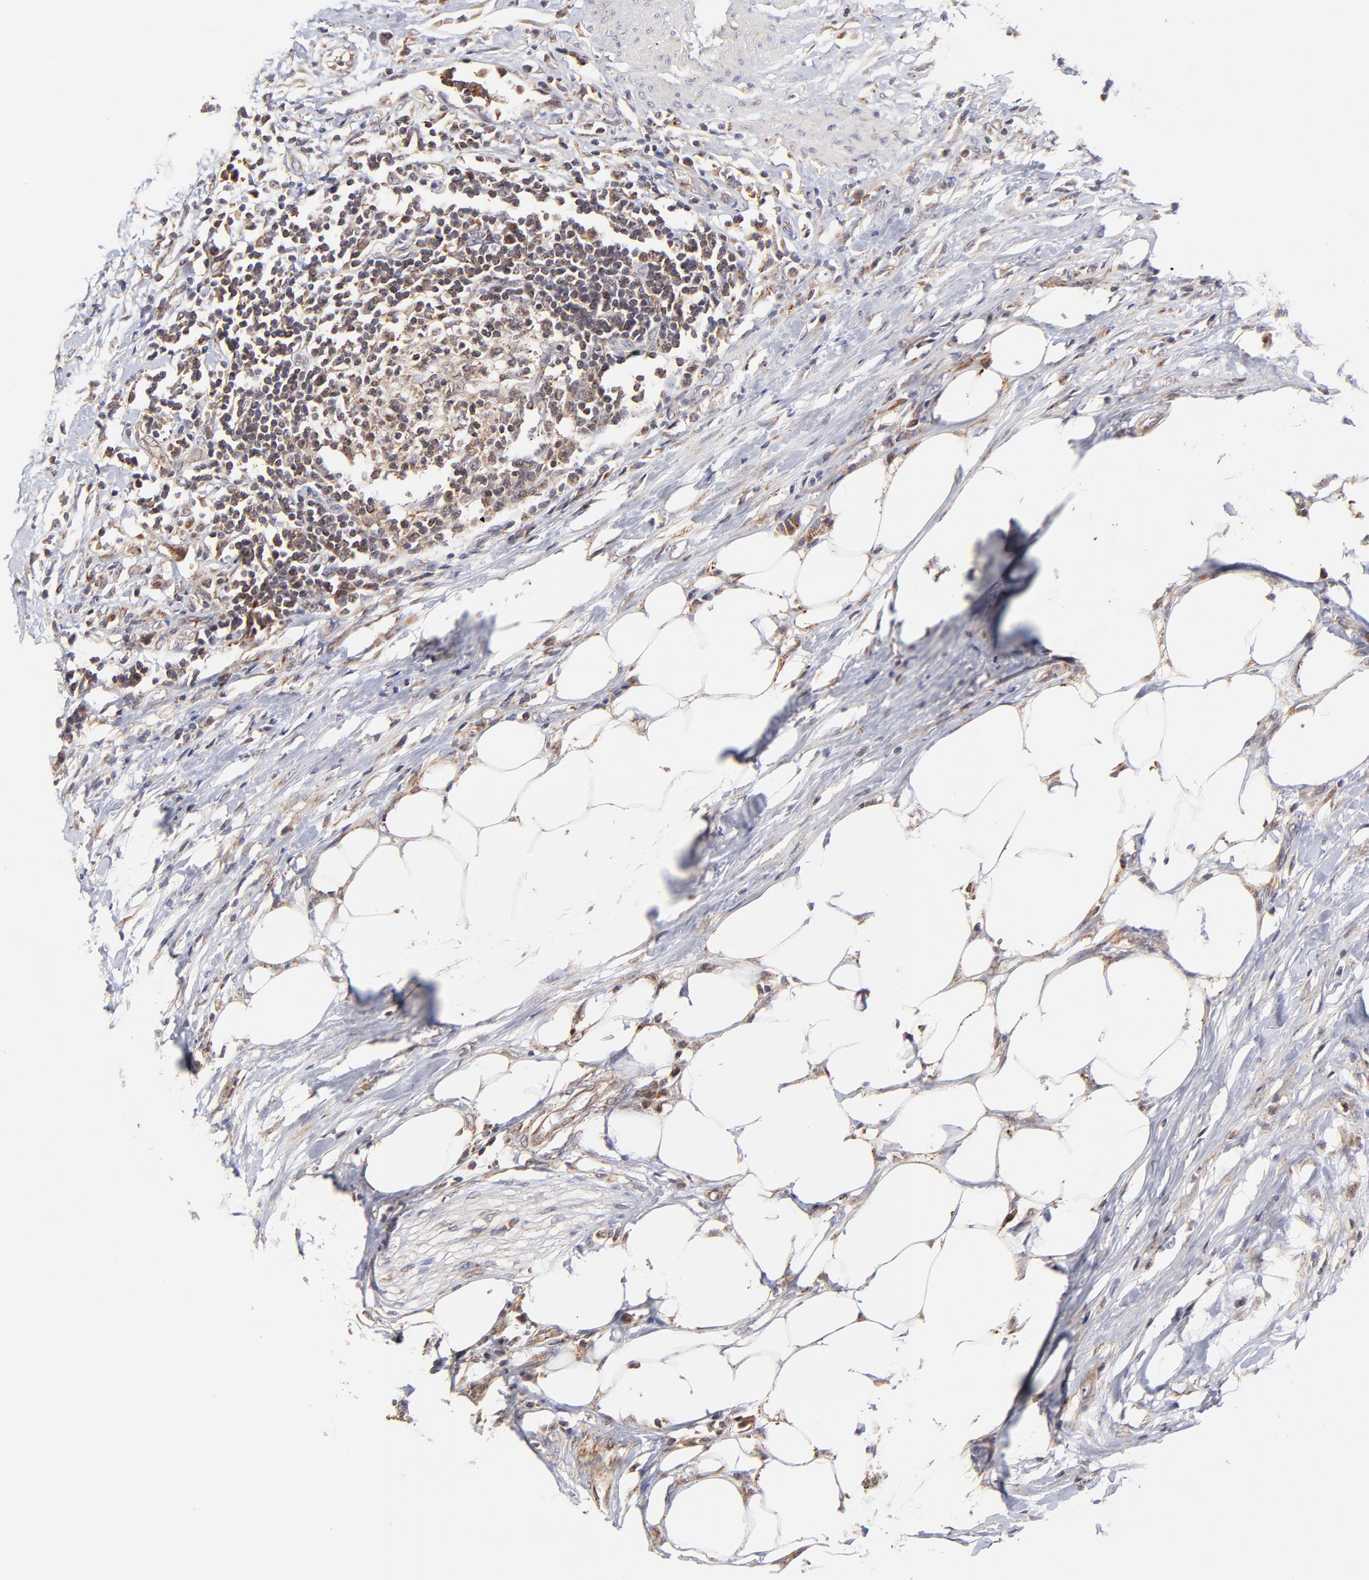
{"staining": {"intensity": "moderate", "quantity": ">75%", "location": "cytoplasmic/membranous"}, "tissue": "urothelial cancer", "cell_type": "Tumor cells", "image_type": "cancer", "snomed": [{"axis": "morphology", "description": "Urothelial carcinoma, High grade"}, {"axis": "topography", "description": "Urinary bladder"}], "caption": "Brown immunohistochemical staining in human urothelial carcinoma (high-grade) shows moderate cytoplasmic/membranous positivity in about >75% of tumor cells.", "gene": "MAP2K7", "patient": {"sex": "male", "age": 61}}